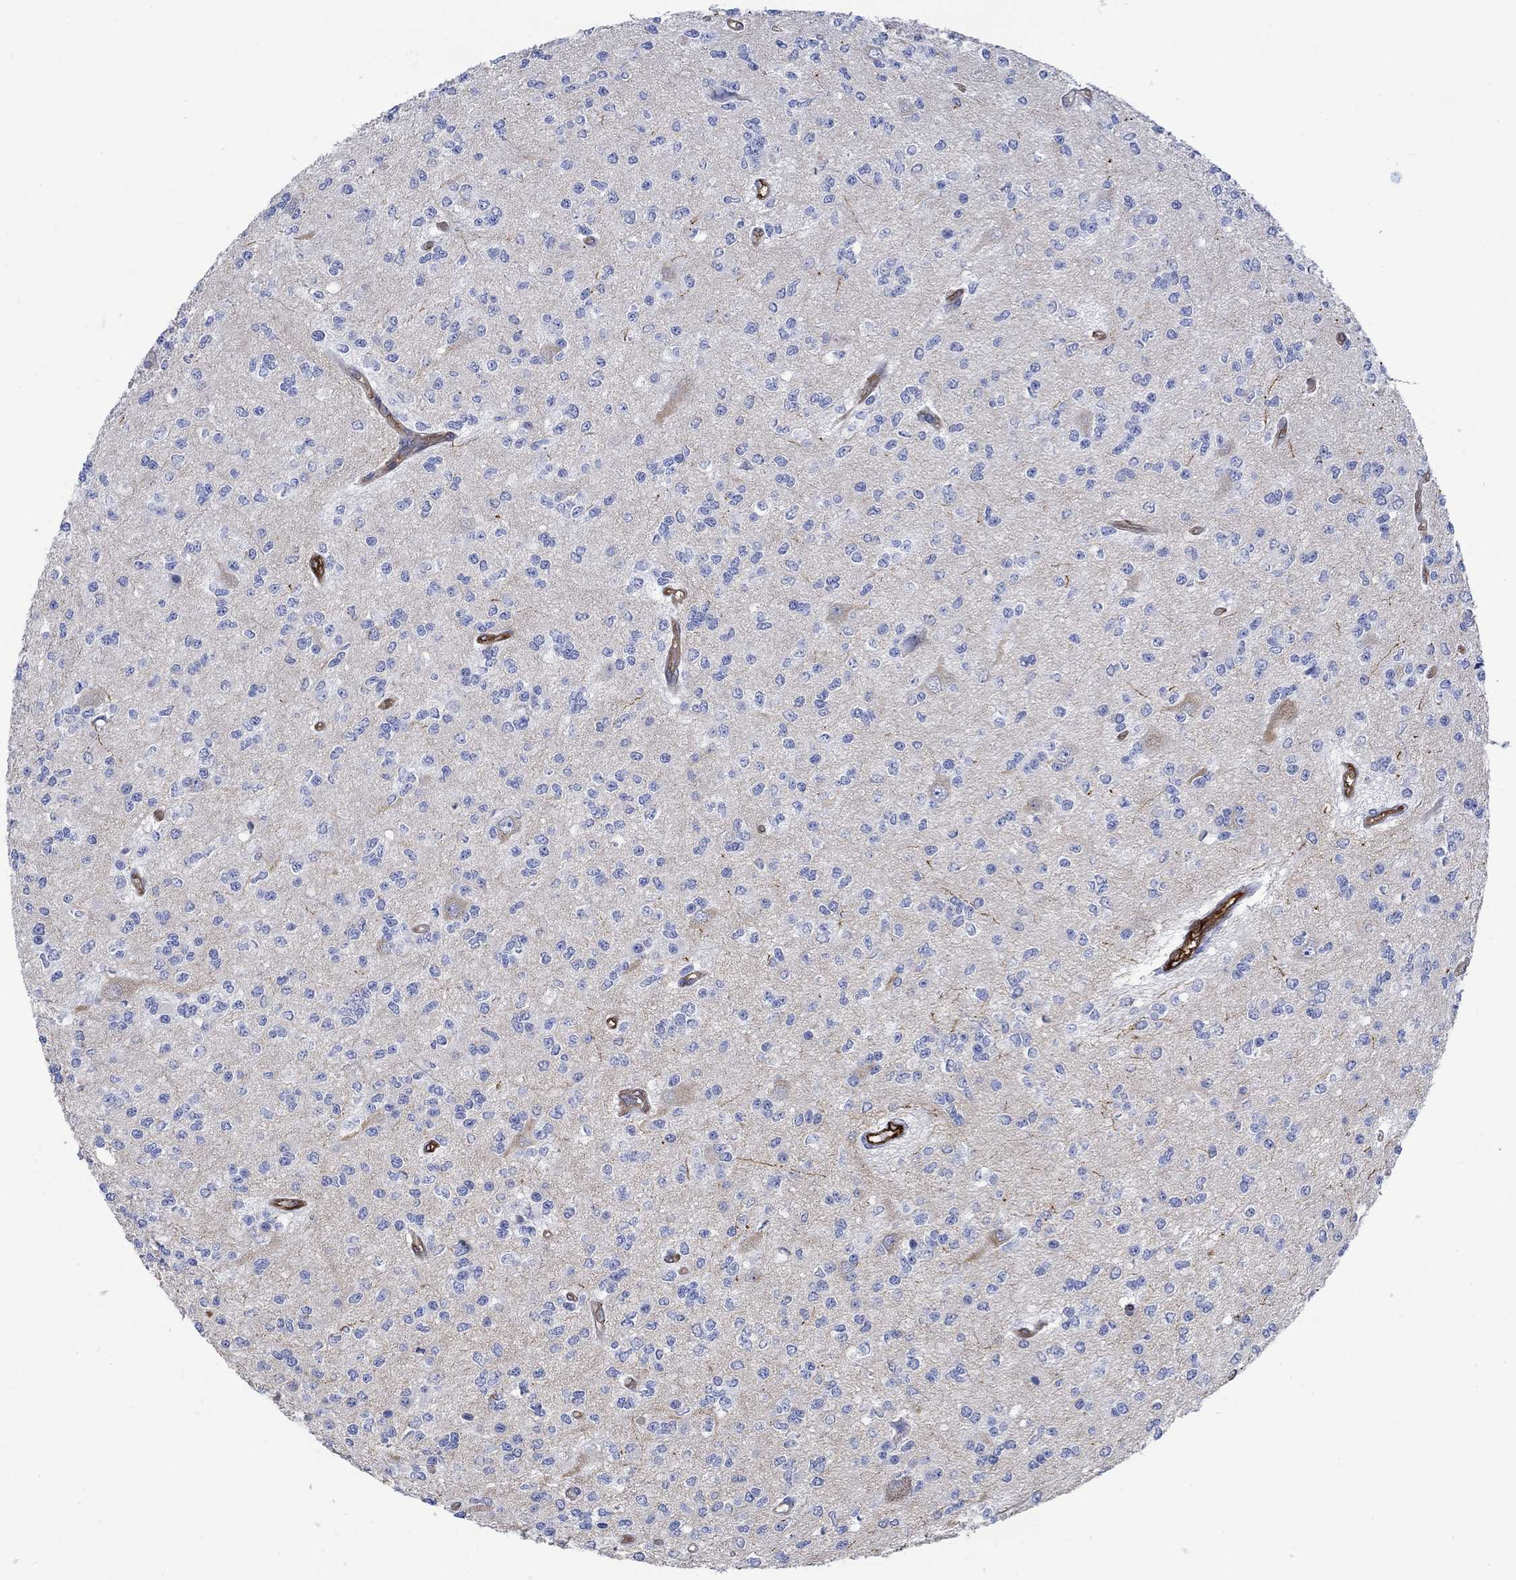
{"staining": {"intensity": "negative", "quantity": "none", "location": "none"}, "tissue": "glioma", "cell_type": "Tumor cells", "image_type": "cancer", "snomed": [{"axis": "morphology", "description": "Glioma, malignant, Low grade"}, {"axis": "topography", "description": "Brain"}], "caption": "This micrograph is of malignant low-grade glioma stained with IHC to label a protein in brown with the nuclei are counter-stained blue. There is no staining in tumor cells.", "gene": "TGM2", "patient": {"sex": "male", "age": 67}}